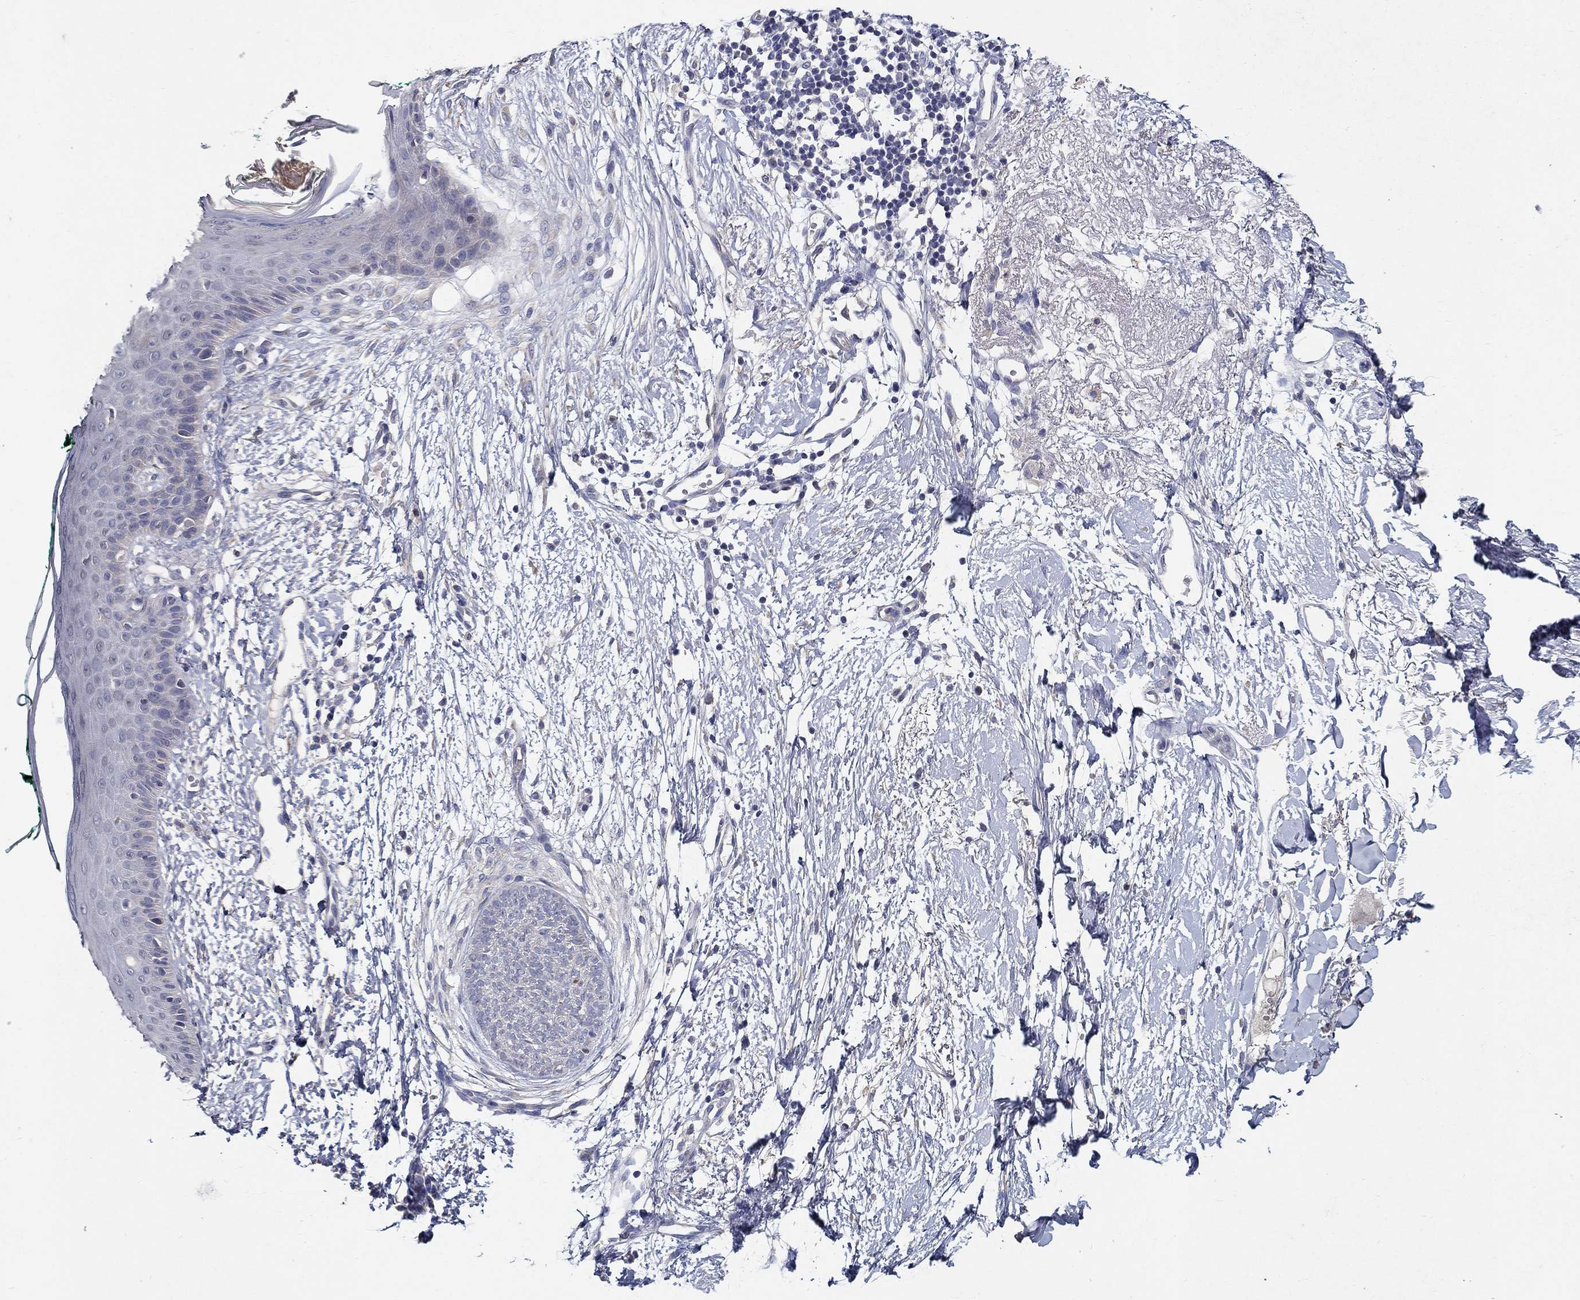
{"staining": {"intensity": "negative", "quantity": "none", "location": "none"}, "tissue": "skin cancer", "cell_type": "Tumor cells", "image_type": "cancer", "snomed": [{"axis": "morphology", "description": "Normal tissue, NOS"}, {"axis": "morphology", "description": "Basal cell carcinoma"}, {"axis": "topography", "description": "Skin"}], "caption": "This is an IHC image of human basal cell carcinoma (skin). There is no staining in tumor cells.", "gene": "PROZ", "patient": {"sex": "male", "age": 84}}